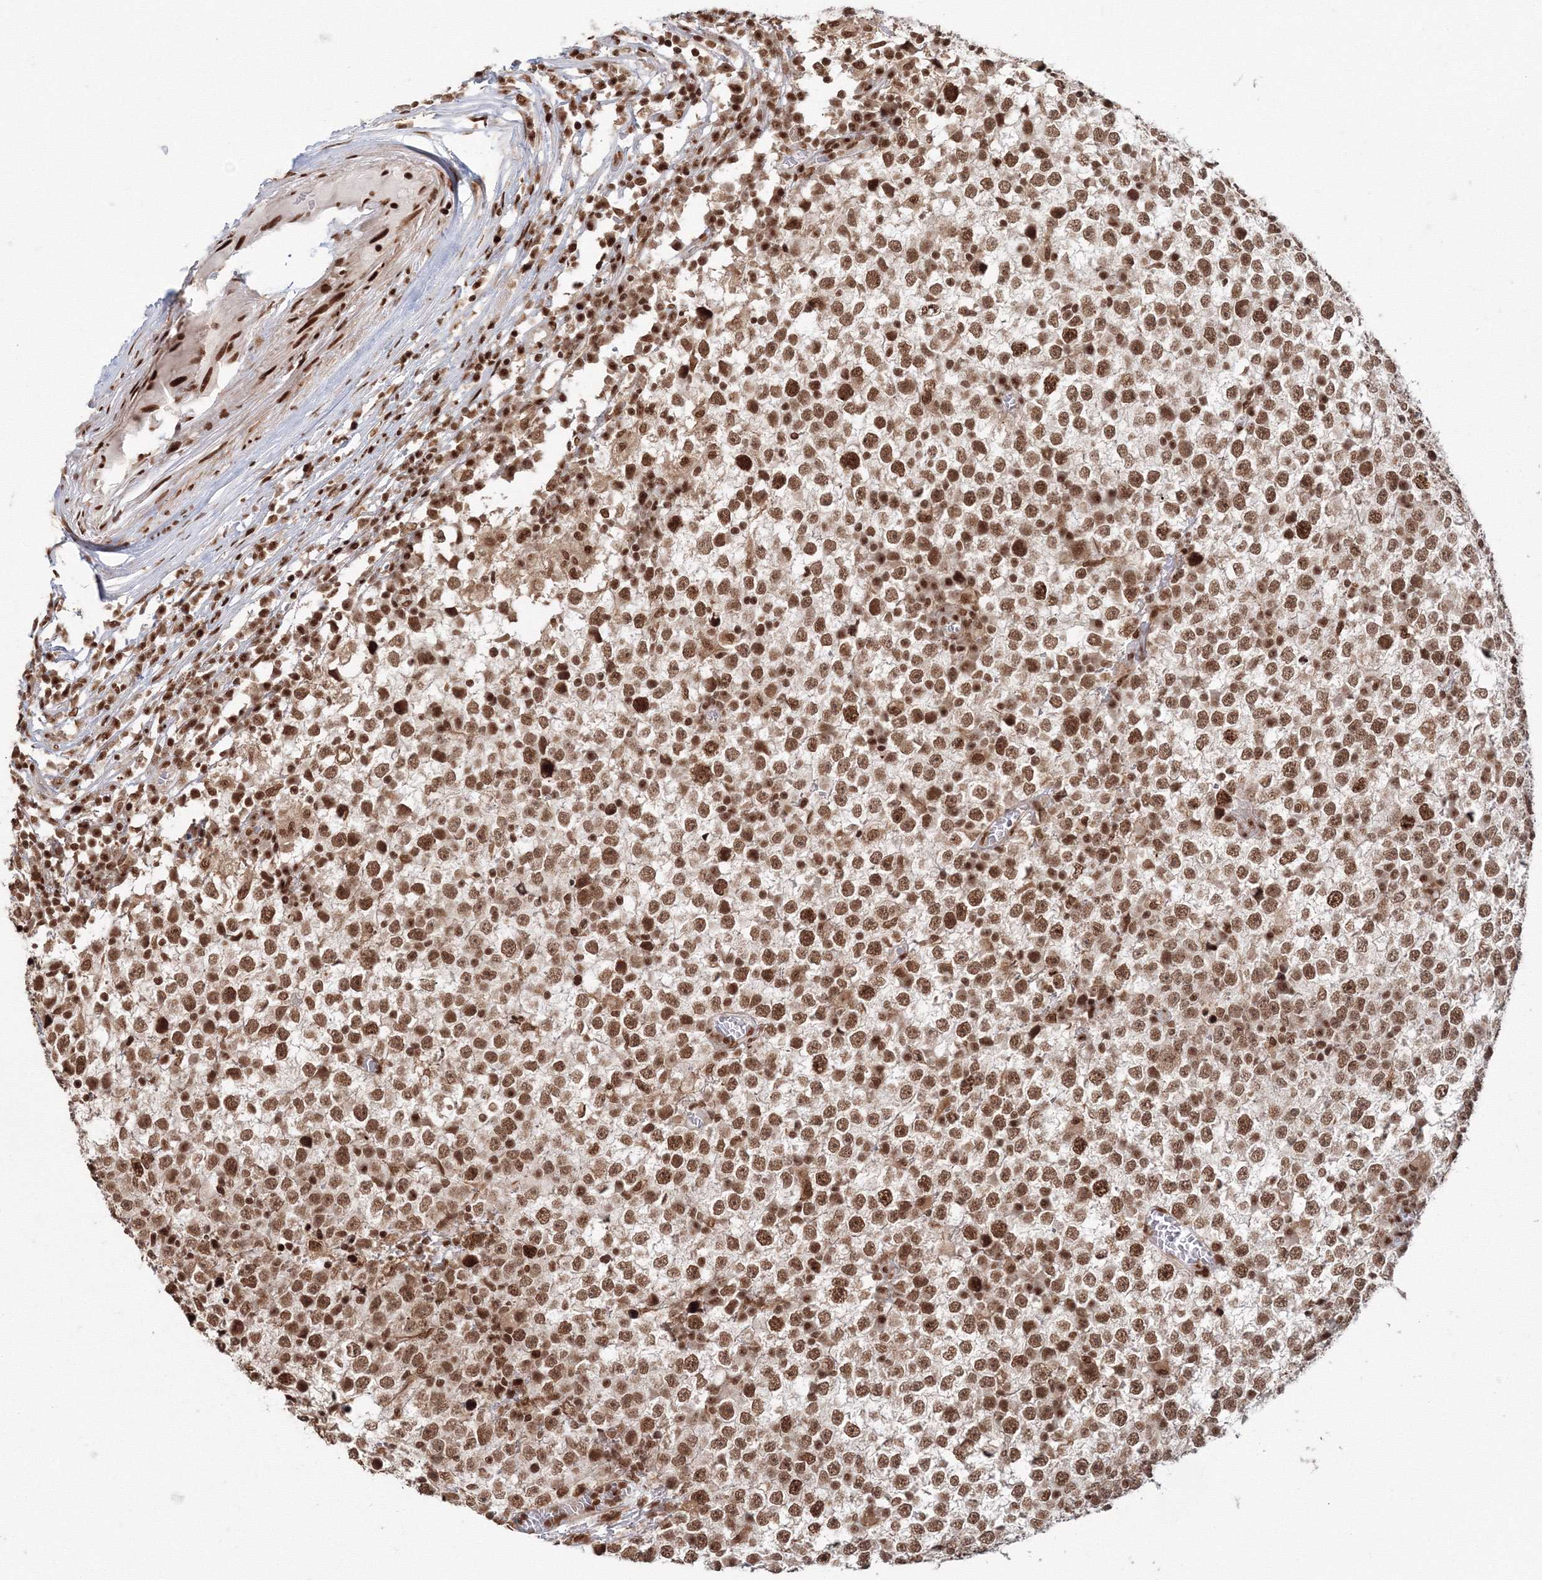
{"staining": {"intensity": "moderate", "quantity": ">75%", "location": "nuclear"}, "tissue": "testis cancer", "cell_type": "Tumor cells", "image_type": "cancer", "snomed": [{"axis": "morphology", "description": "Seminoma, NOS"}, {"axis": "topography", "description": "Testis"}], "caption": "A photomicrograph of human seminoma (testis) stained for a protein shows moderate nuclear brown staining in tumor cells.", "gene": "KIF20A", "patient": {"sex": "male", "age": 65}}